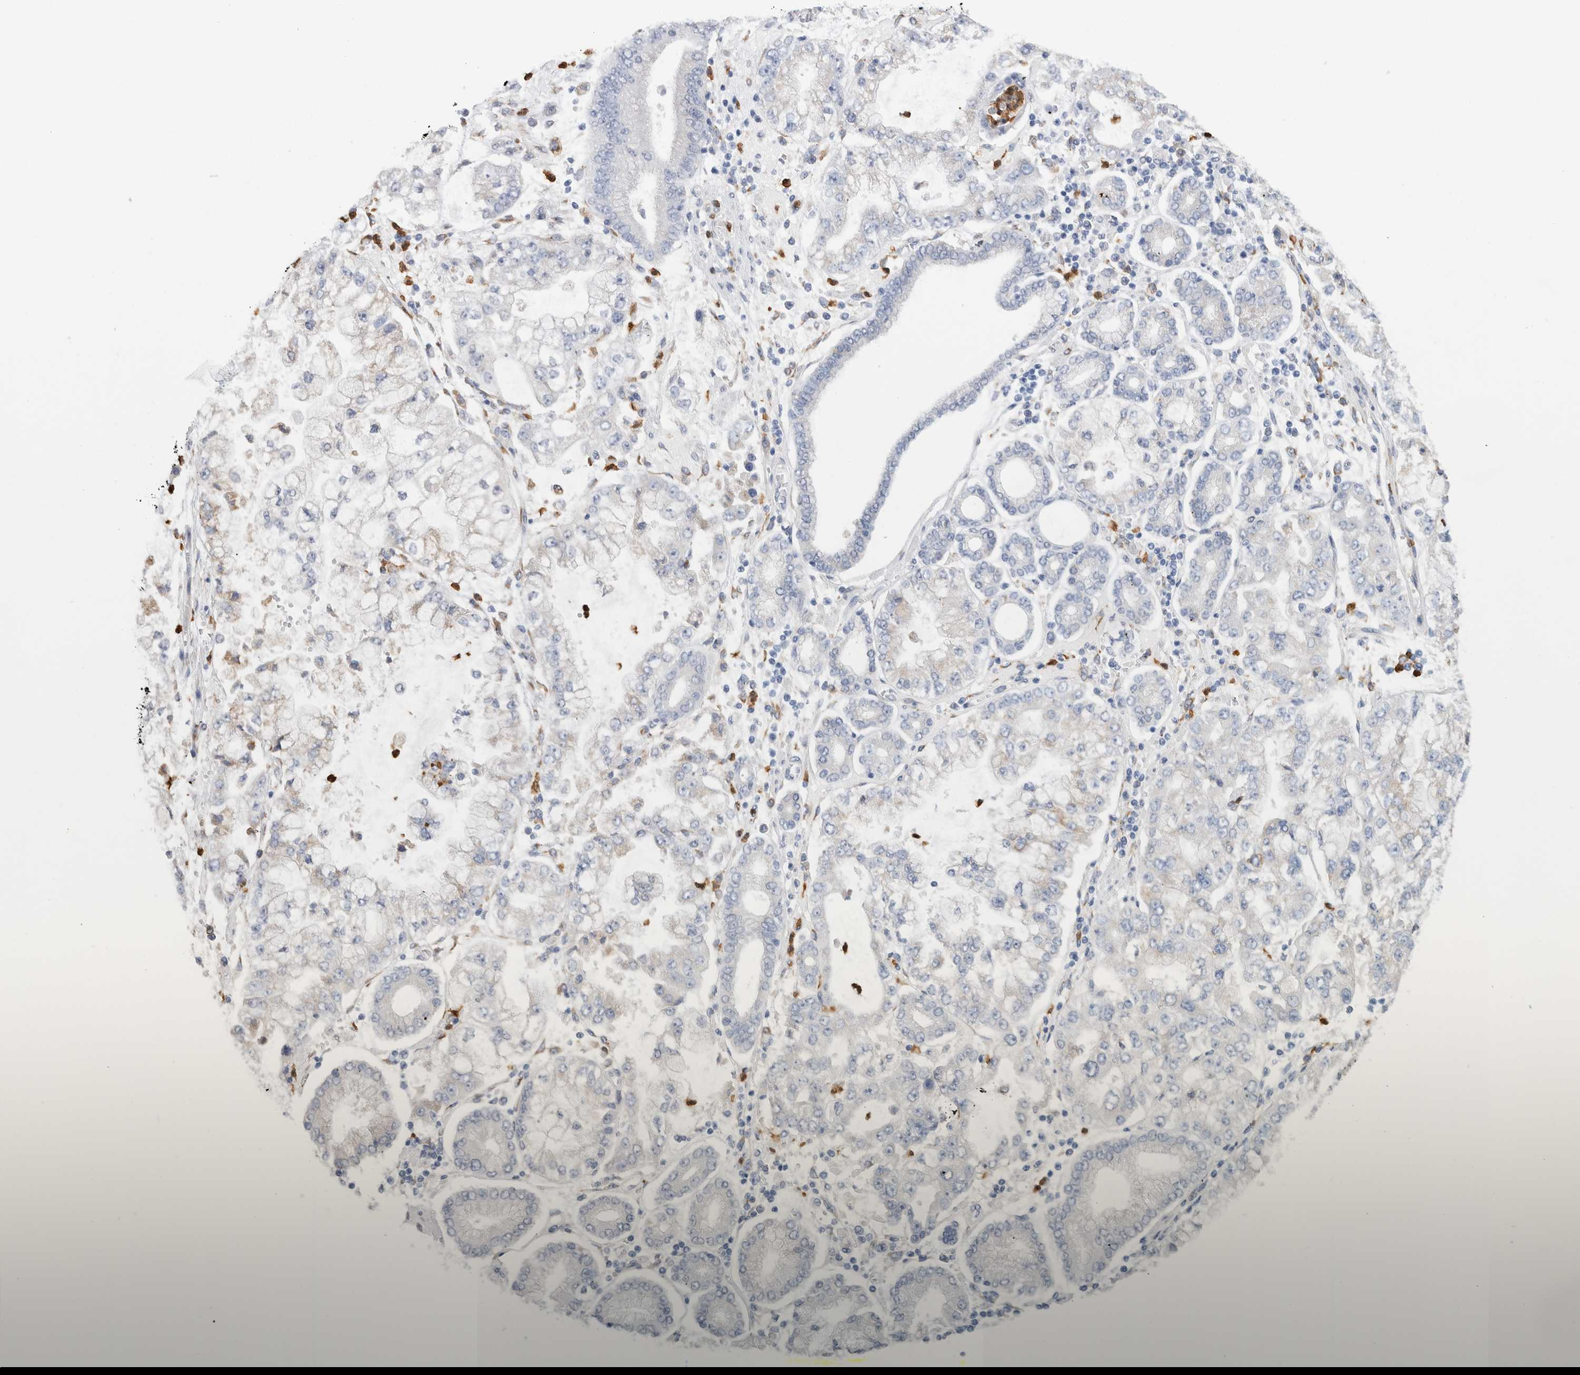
{"staining": {"intensity": "negative", "quantity": "none", "location": "none"}, "tissue": "stomach cancer", "cell_type": "Tumor cells", "image_type": "cancer", "snomed": [{"axis": "morphology", "description": "Adenocarcinoma, NOS"}, {"axis": "topography", "description": "Stomach"}], "caption": "DAB (3,3'-diaminobenzidine) immunohistochemical staining of stomach adenocarcinoma reveals no significant staining in tumor cells.", "gene": "P4HA1", "patient": {"sex": "male", "age": 76}}